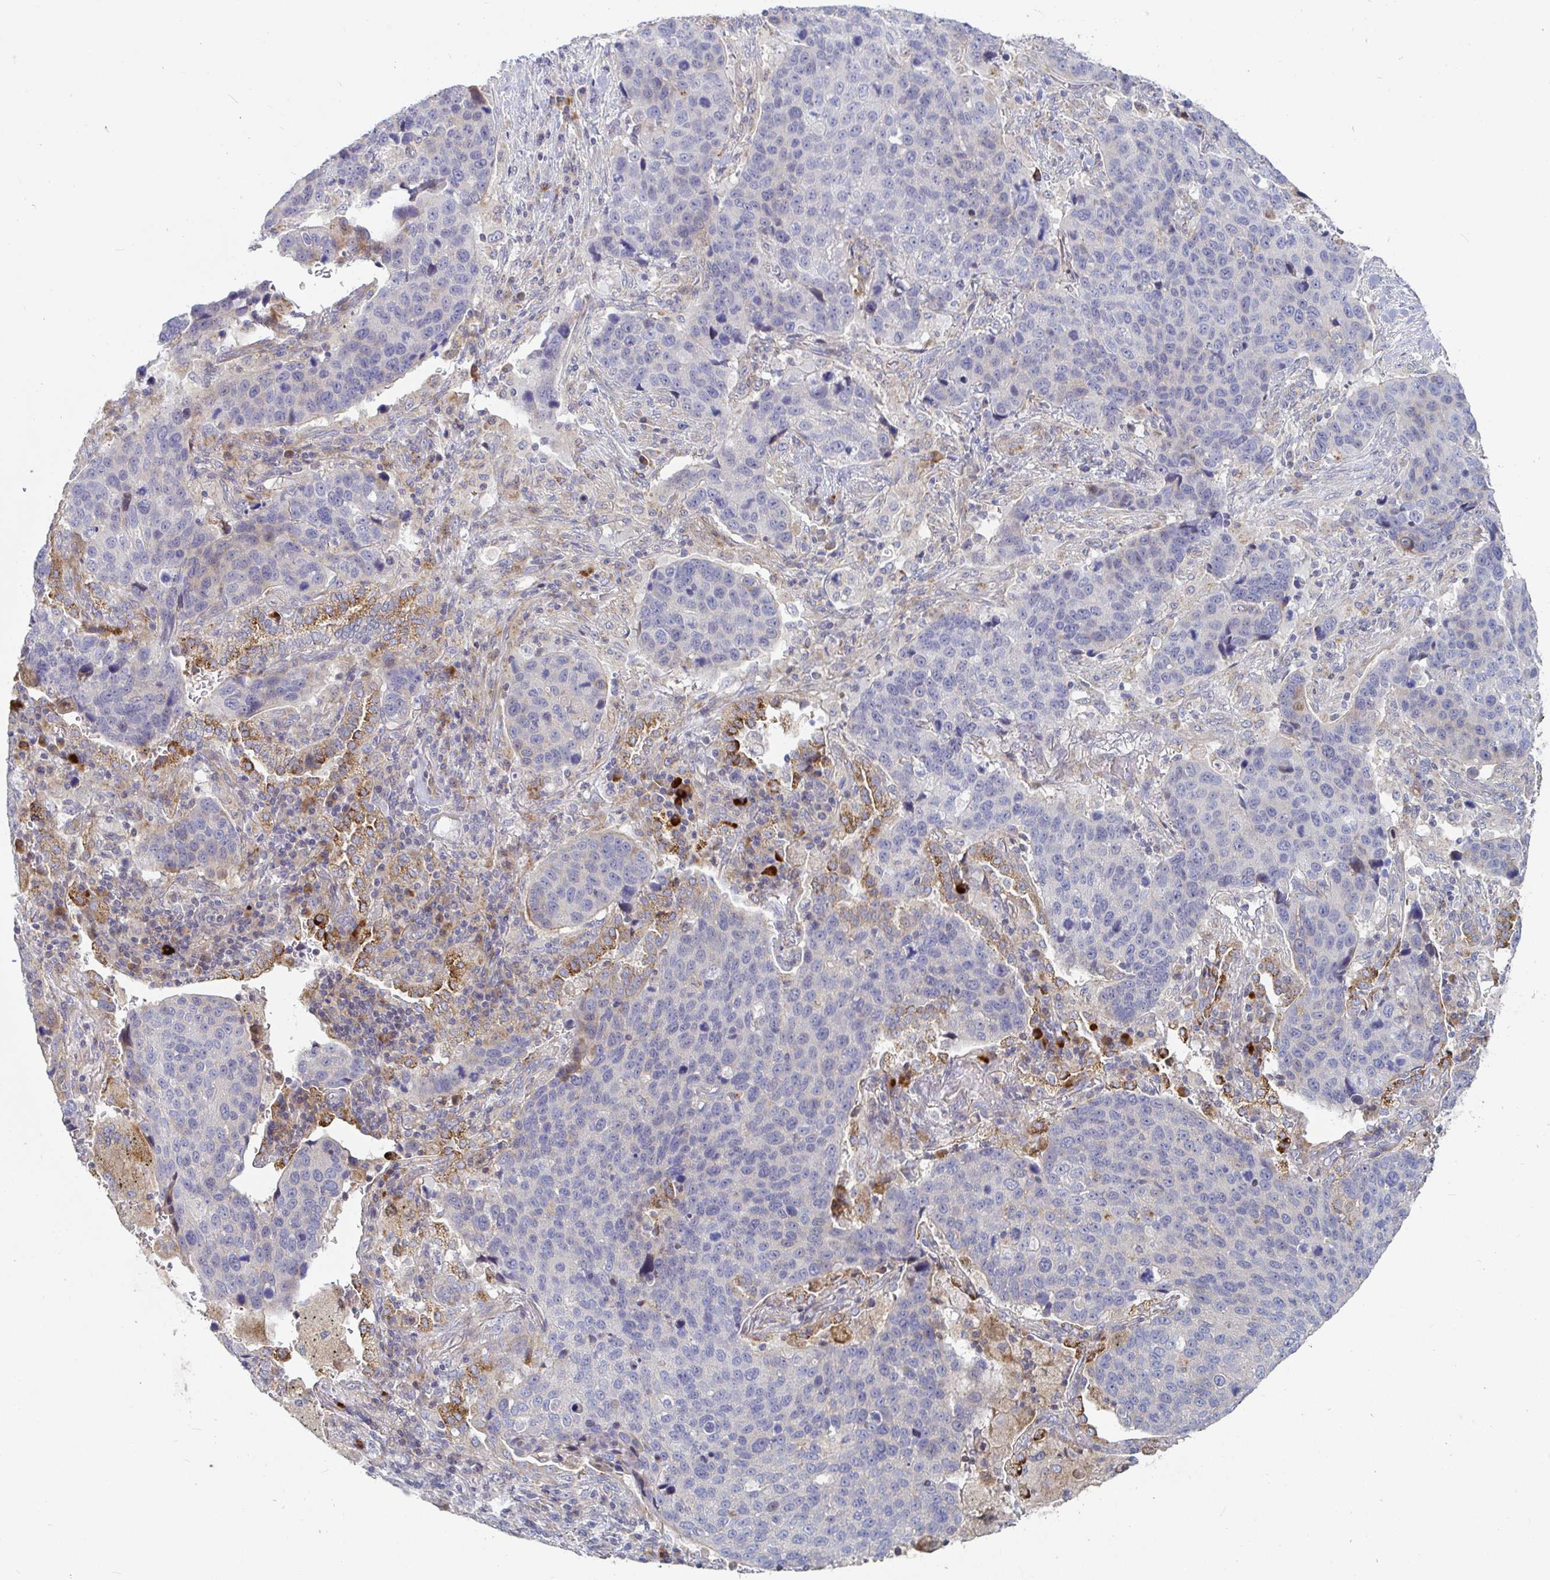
{"staining": {"intensity": "negative", "quantity": "none", "location": "none"}, "tissue": "lung cancer", "cell_type": "Tumor cells", "image_type": "cancer", "snomed": [{"axis": "morphology", "description": "Squamous cell carcinoma, NOS"}, {"axis": "topography", "description": "Lymph node"}, {"axis": "topography", "description": "Lung"}], "caption": "This is an IHC histopathology image of human lung cancer (squamous cell carcinoma). There is no staining in tumor cells.", "gene": "SSH2", "patient": {"sex": "male", "age": 61}}